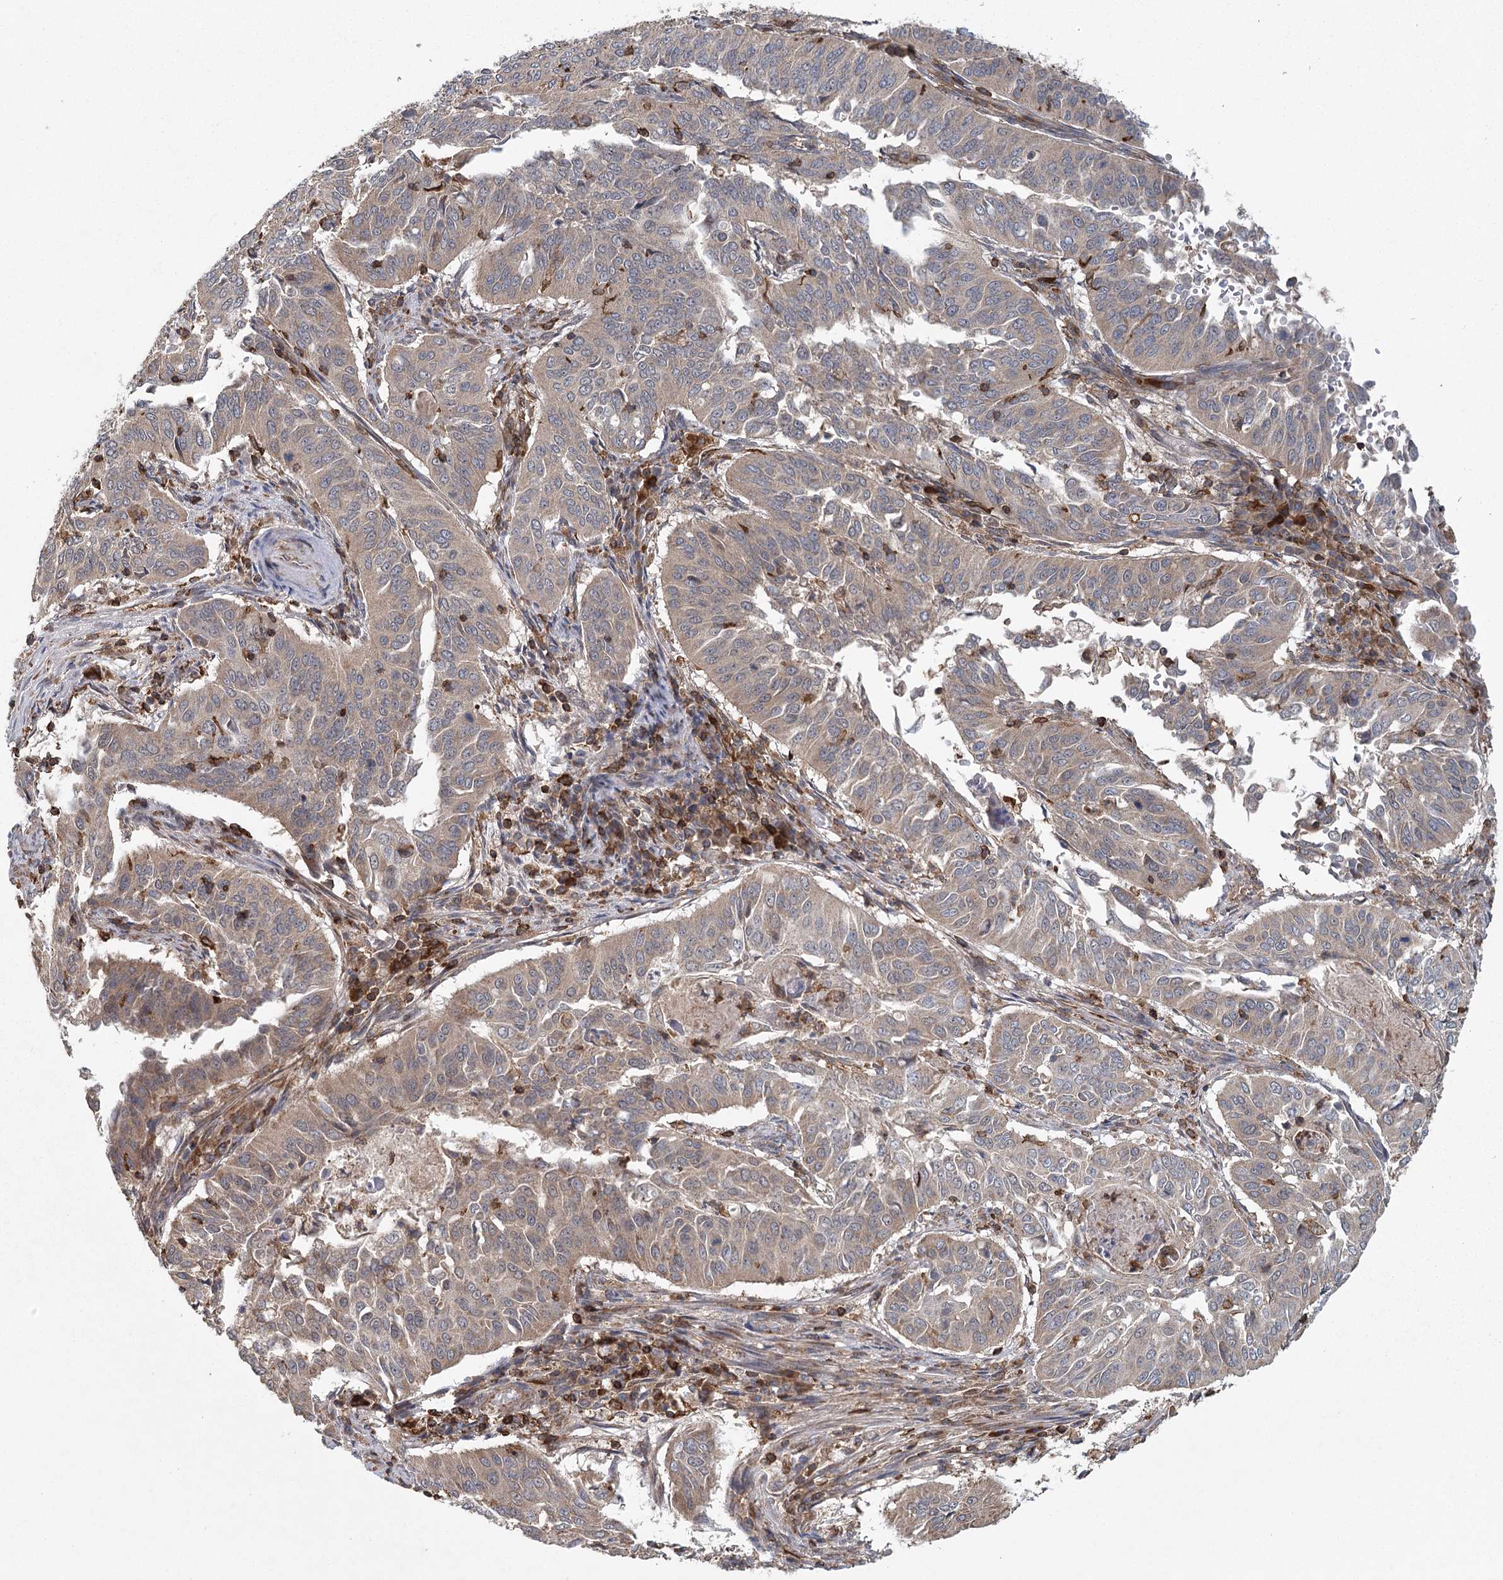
{"staining": {"intensity": "weak", "quantity": ">75%", "location": "cytoplasmic/membranous"}, "tissue": "cervical cancer", "cell_type": "Tumor cells", "image_type": "cancer", "snomed": [{"axis": "morphology", "description": "Normal tissue, NOS"}, {"axis": "morphology", "description": "Squamous cell carcinoma, NOS"}, {"axis": "topography", "description": "Cervix"}], "caption": "Squamous cell carcinoma (cervical) stained with immunohistochemistry demonstrates weak cytoplasmic/membranous positivity in about >75% of tumor cells.", "gene": "PLEKHA7", "patient": {"sex": "female", "age": 39}}